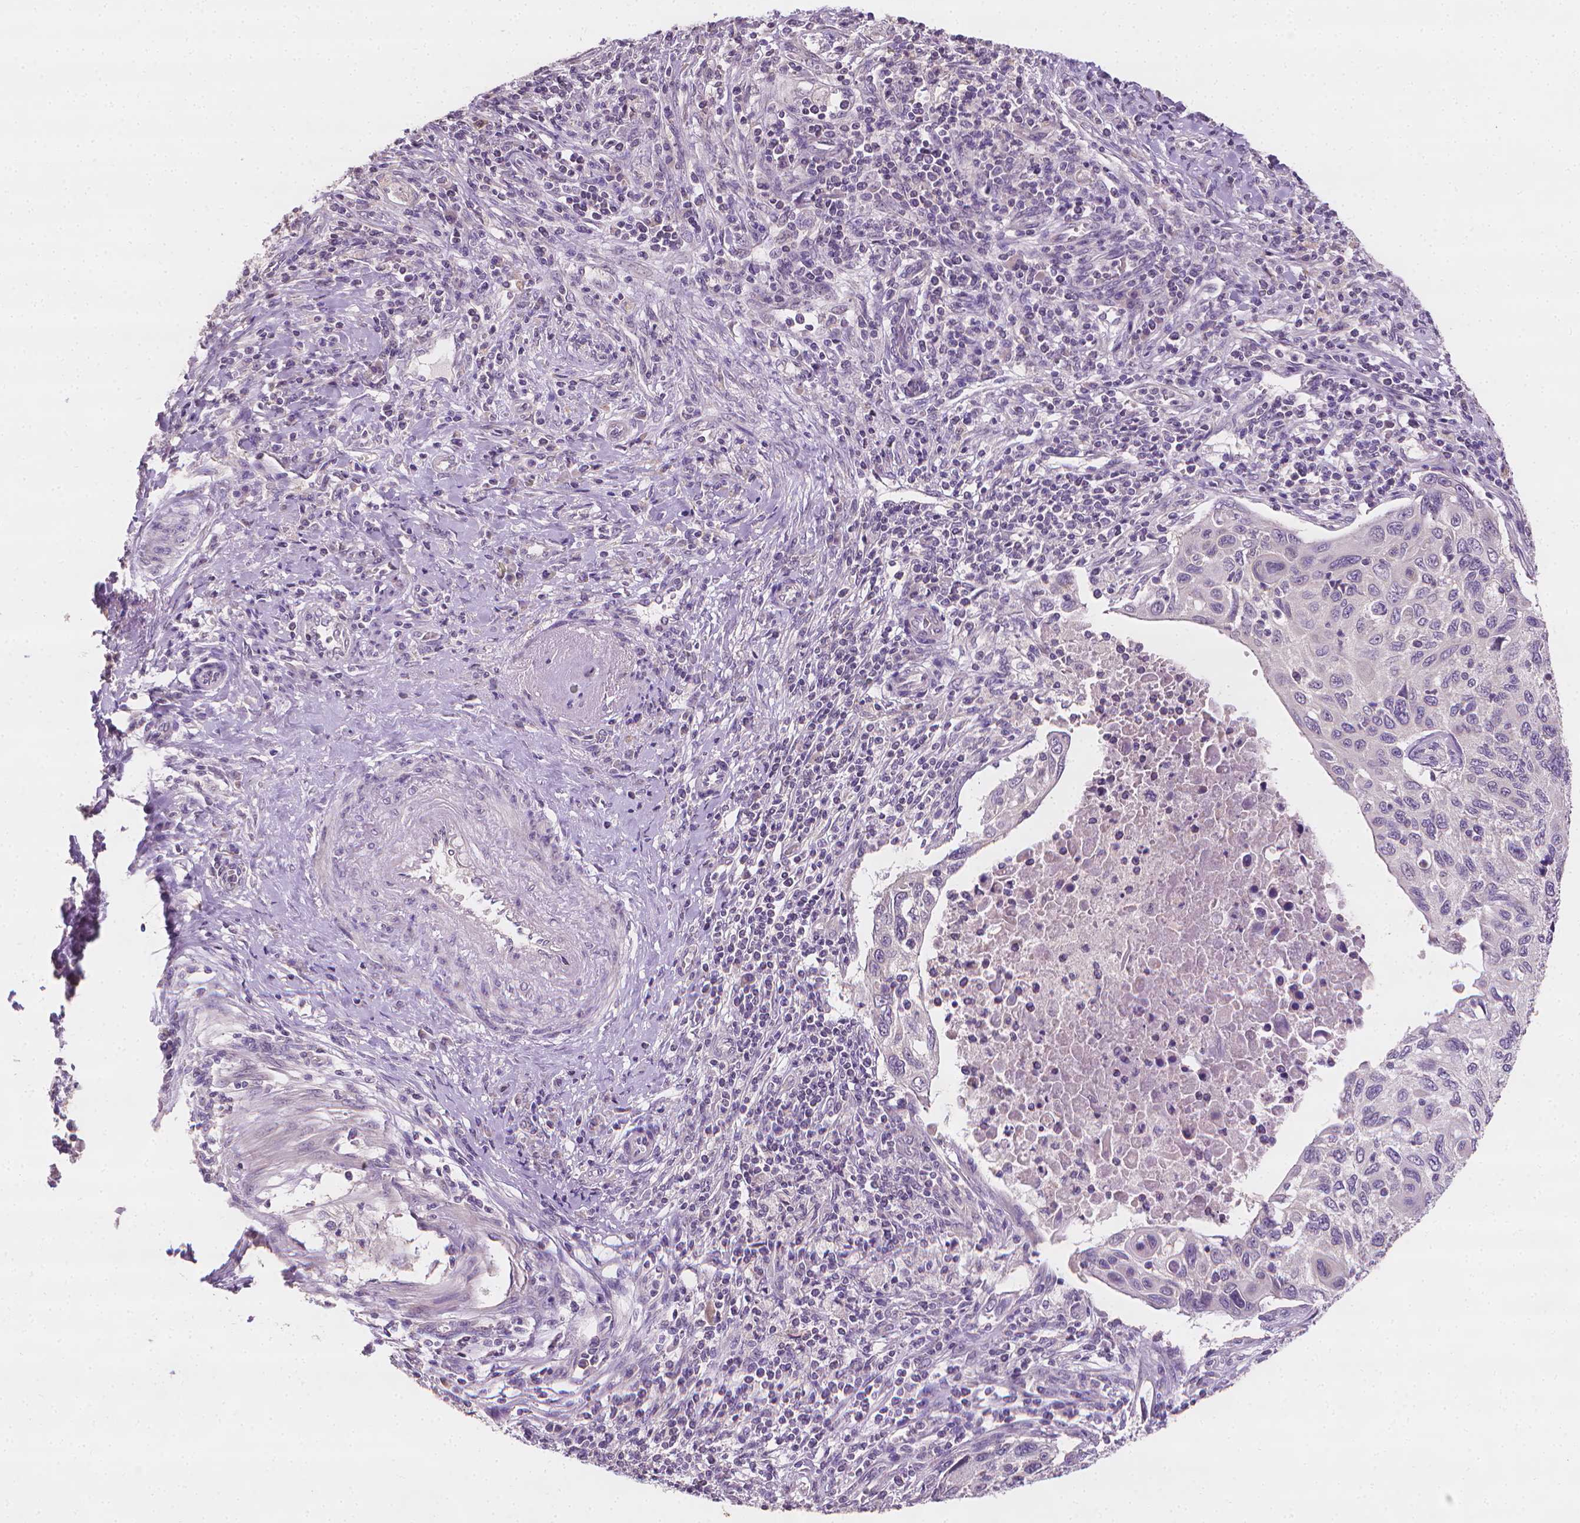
{"staining": {"intensity": "negative", "quantity": "none", "location": "none"}, "tissue": "cervical cancer", "cell_type": "Tumor cells", "image_type": "cancer", "snomed": [{"axis": "morphology", "description": "Squamous cell carcinoma, NOS"}, {"axis": "topography", "description": "Cervix"}], "caption": "IHC photomicrograph of cervical cancer (squamous cell carcinoma) stained for a protein (brown), which shows no expression in tumor cells.", "gene": "FASN", "patient": {"sex": "female", "age": 70}}